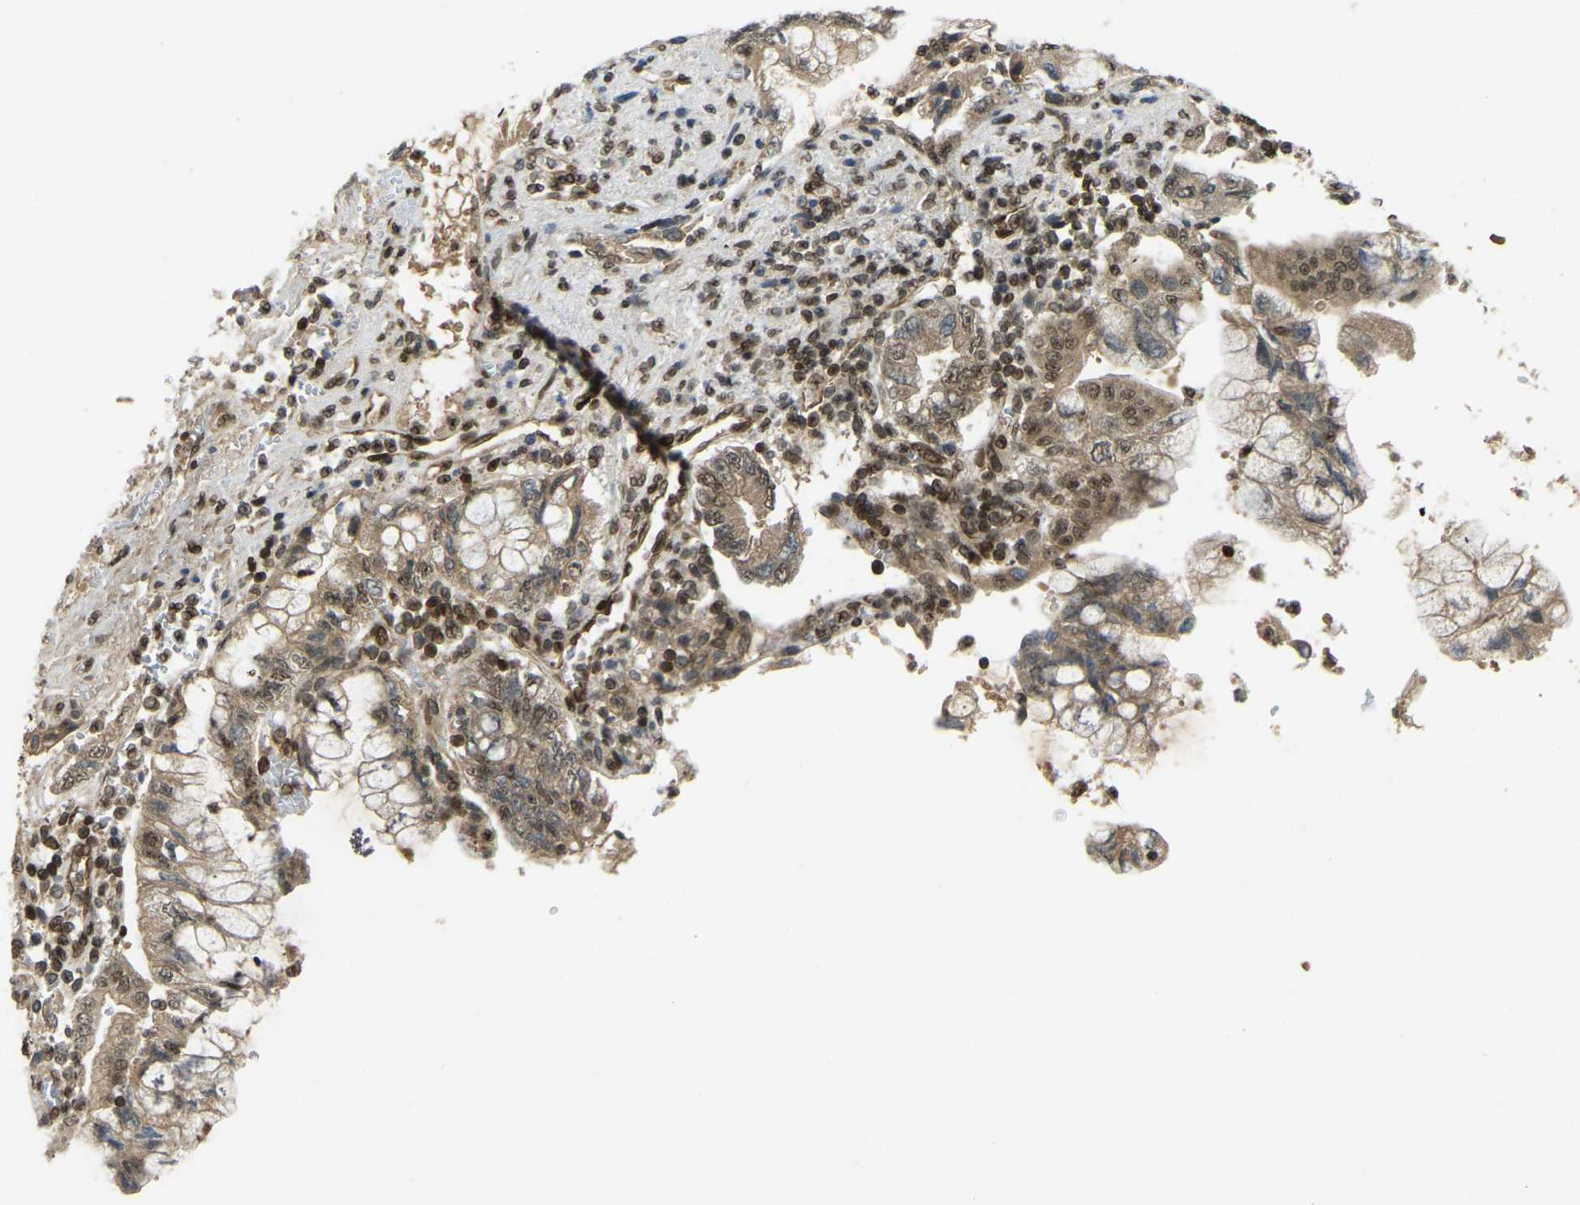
{"staining": {"intensity": "moderate", "quantity": ">75%", "location": "cytoplasmic/membranous,nuclear"}, "tissue": "pancreatic cancer", "cell_type": "Tumor cells", "image_type": "cancer", "snomed": [{"axis": "morphology", "description": "Adenocarcinoma, NOS"}, {"axis": "topography", "description": "Pancreas"}], "caption": "Immunohistochemistry (DAB (3,3'-diaminobenzidine)) staining of human pancreatic adenocarcinoma displays moderate cytoplasmic/membranous and nuclear protein staining in about >75% of tumor cells.", "gene": "SYNE1", "patient": {"sex": "female", "age": 73}}